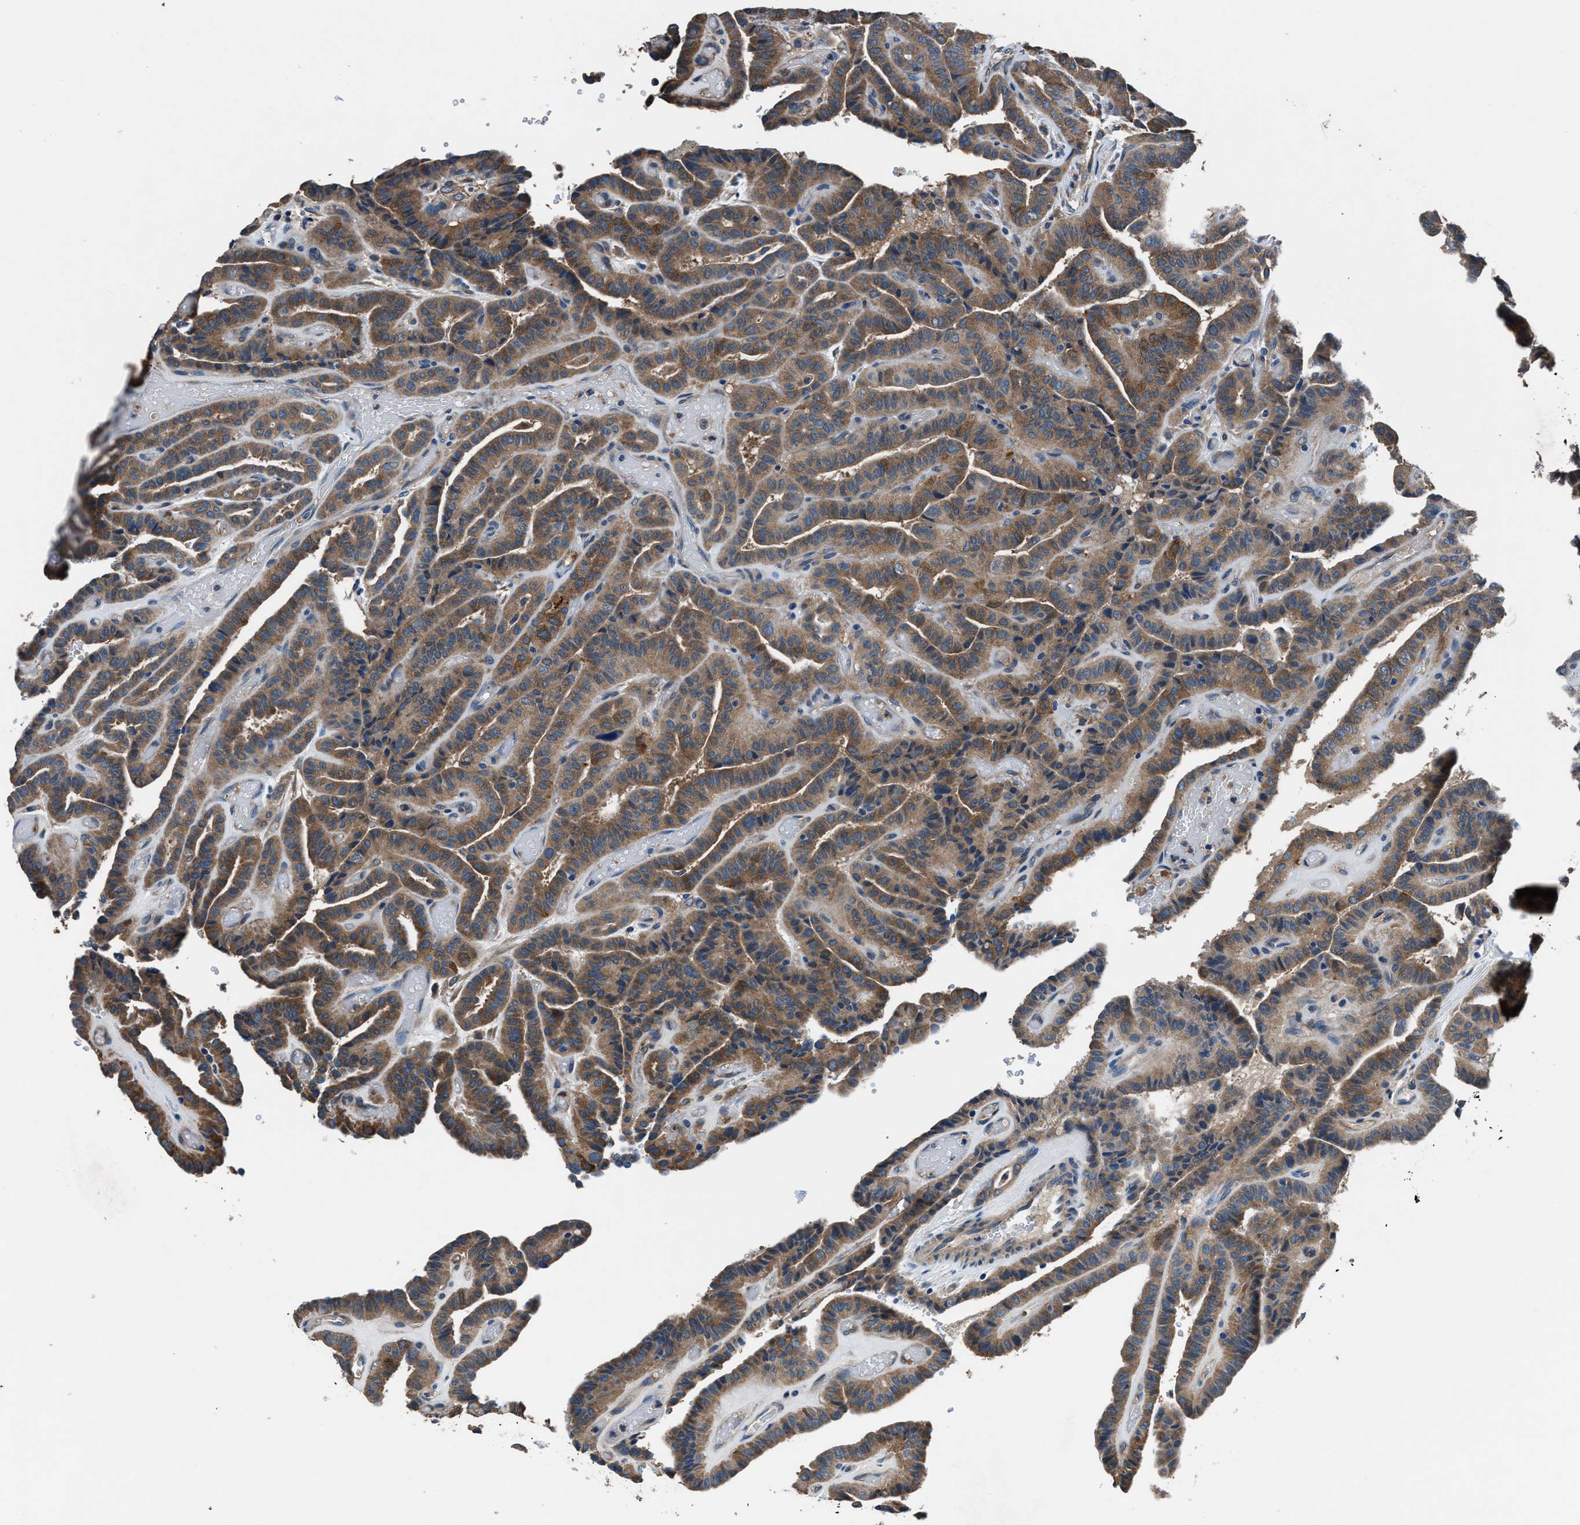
{"staining": {"intensity": "moderate", "quantity": ">75%", "location": "cytoplasmic/membranous"}, "tissue": "thyroid cancer", "cell_type": "Tumor cells", "image_type": "cancer", "snomed": [{"axis": "morphology", "description": "Papillary adenocarcinoma, NOS"}, {"axis": "topography", "description": "Thyroid gland"}], "caption": "This image shows papillary adenocarcinoma (thyroid) stained with IHC to label a protein in brown. The cytoplasmic/membranous of tumor cells show moderate positivity for the protein. Nuclei are counter-stained blue.", "gene": "PRTFDC1", "patient": {"sex": "male", "age": 77}}